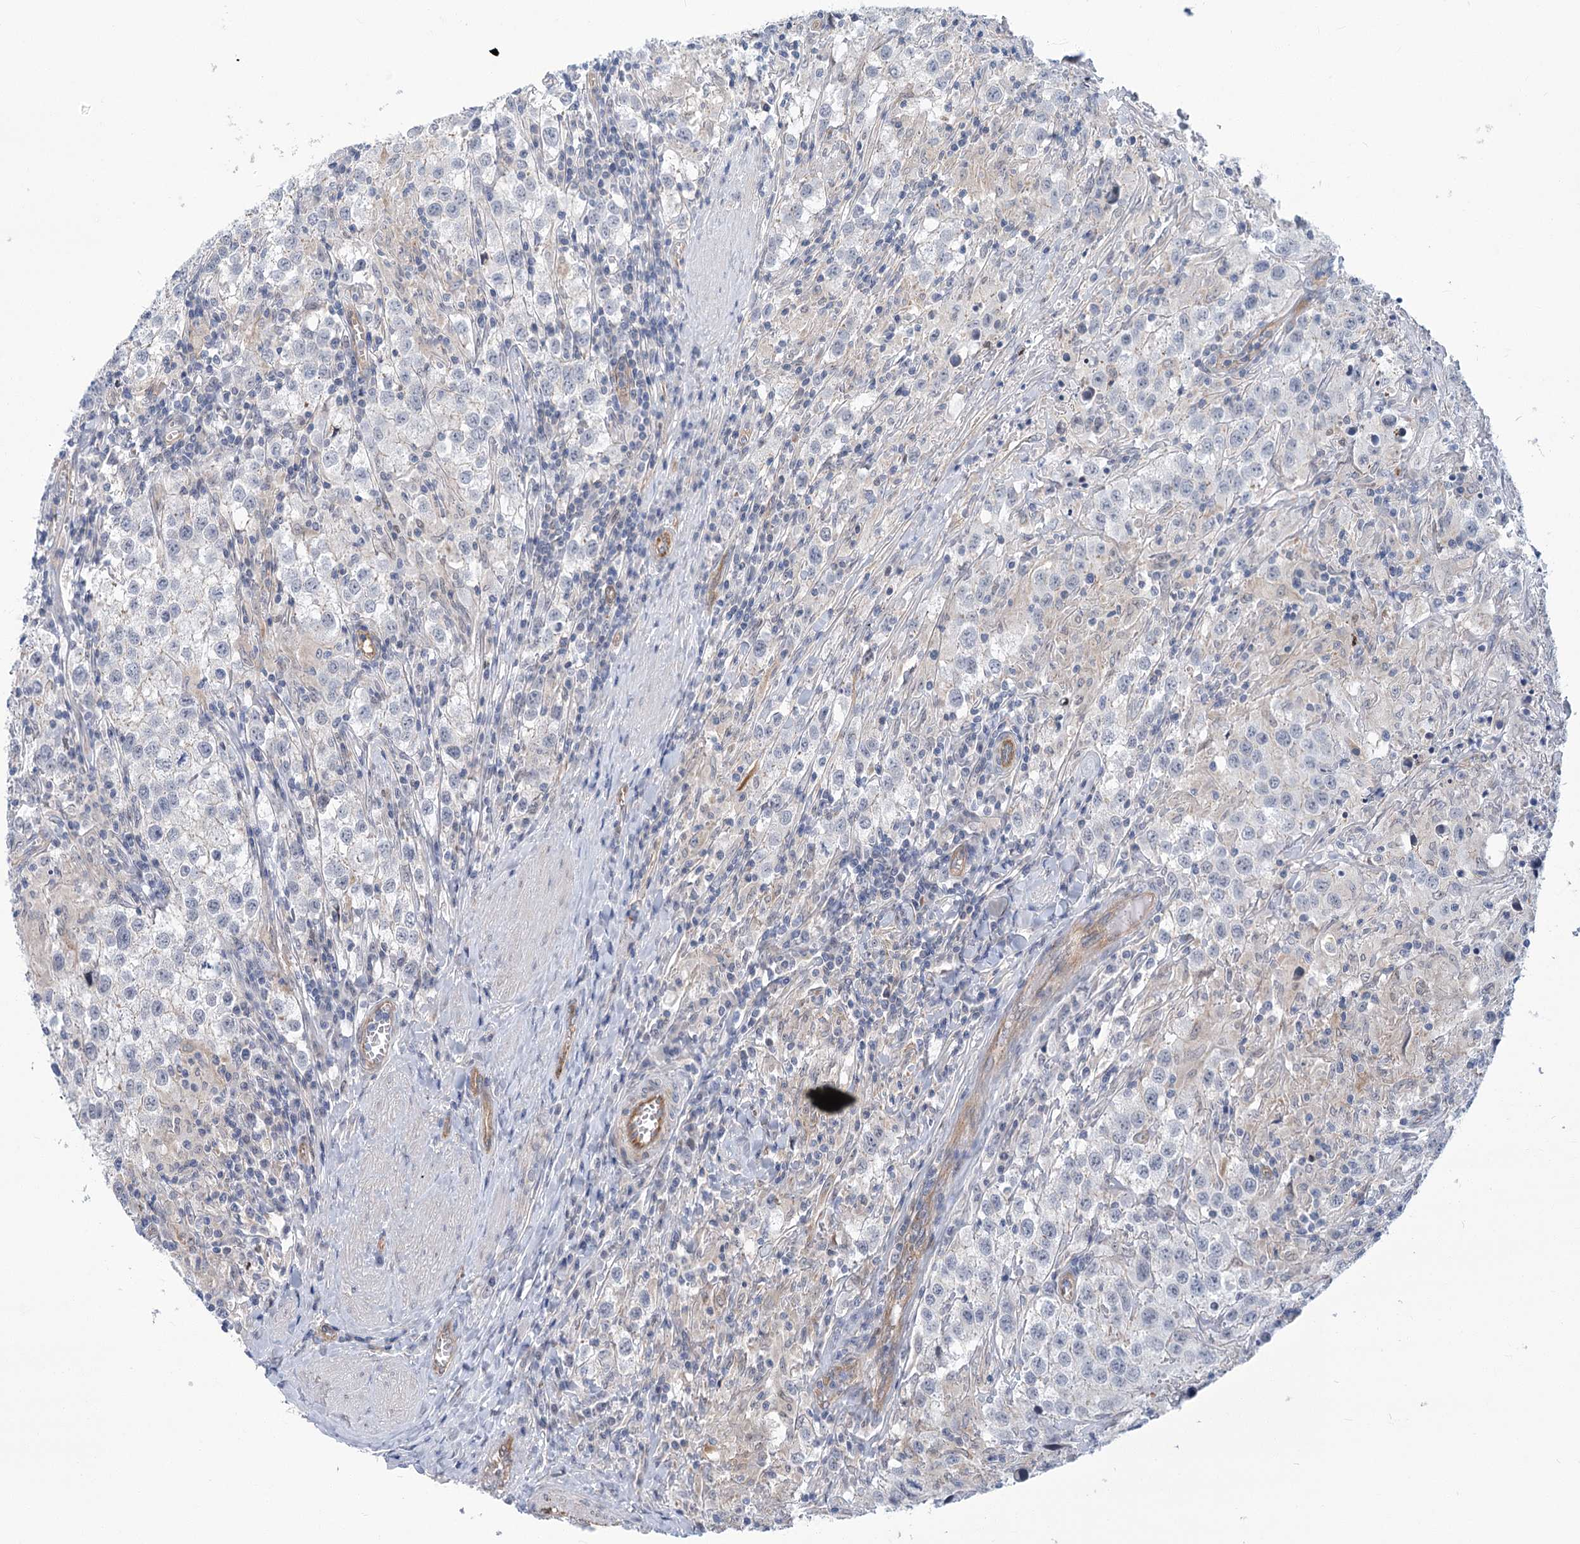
{"staining": {"intensity": "negative", "quantity": "none", "location": "none"}, "tissue": "testis cancer", "cell_type": "Tumor cells", "image_type": "cancer", "snomed": [{"axis": "morphology", "description": "Seminoma, NOS"}, {"axis": "morphology", "description": "Carcinoma, Embryonal, NOS"}, {"axis": "topography", "description": "Testis"}], "caption": "High magnification brightfield microscopy of testis cancer (seminoma) stained with DAB (3,3'-diaminobenzidine) (brown) and counterstained with hematoxylin (blue): tumor cells show no significant expression. Nuclei are stained in blue.", "gene": "THAP6", "patient": {"sex": "male", "age": 43}}